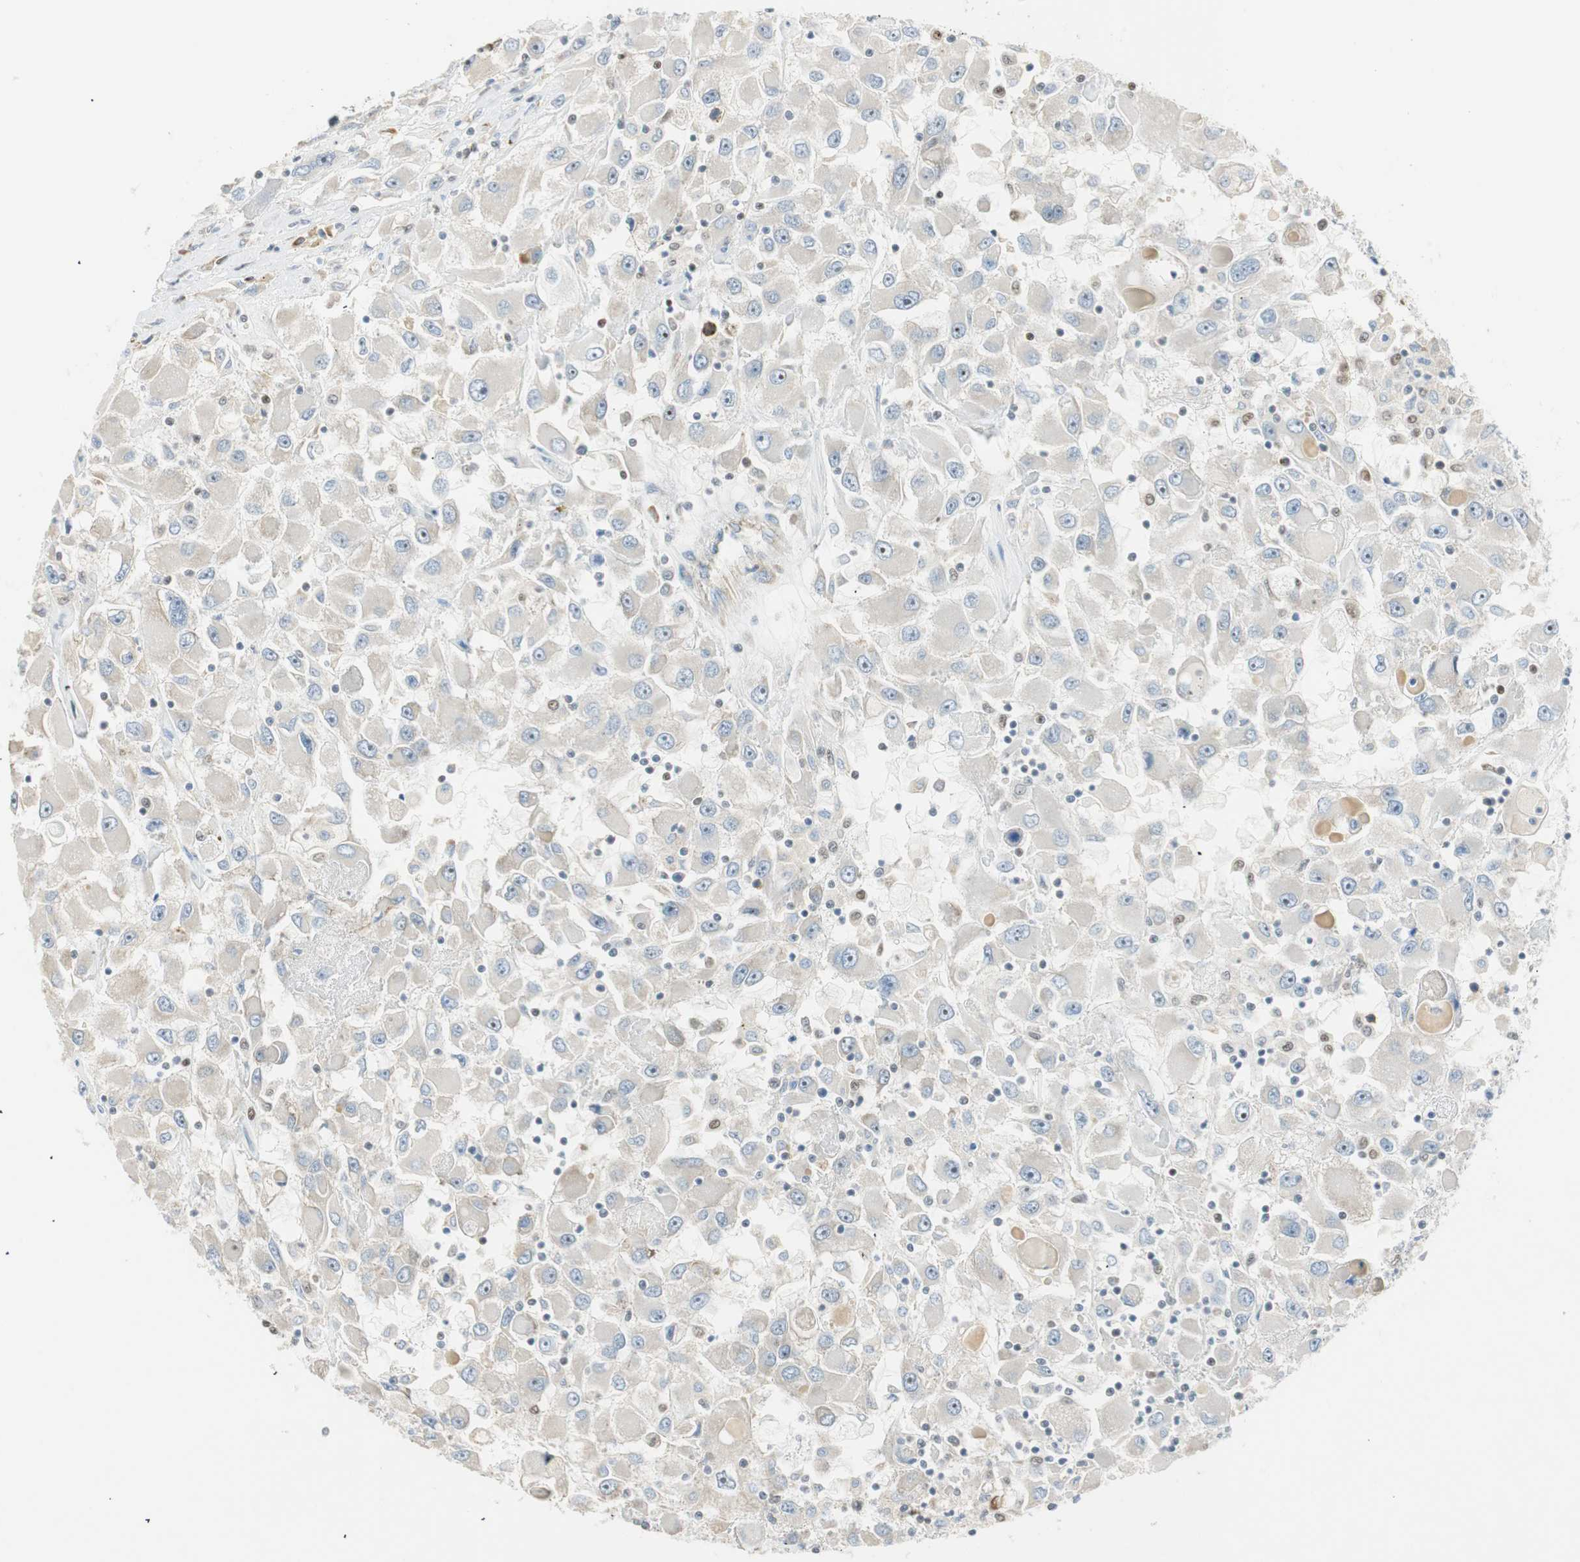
{"staining": {"intensity": "negative", "quantity": "none", "location": "none"}, "tissue": "renal cancer", "cell_type": "Tumor cells", "image_type": "cancer", "snomed": [{"axis": "morphology", "description": "Adenocarcinoma, NOS"}, {"axis": "topography", "description": "Kidney"}], "caption": "High magnification brightfield microscopy of adenocarcinoma (renal) stained with DAB (brown) and counterstained with hematoxylin (blue): tumor cells show no significant staining. Brightfield microscopy of immunohistochemistry (IHC) stained with DAB (brown) and hematoxylin (blue), captured at high magnification.", "gene": "MSX2", "patient": {"sex": "female", "age": 52}}